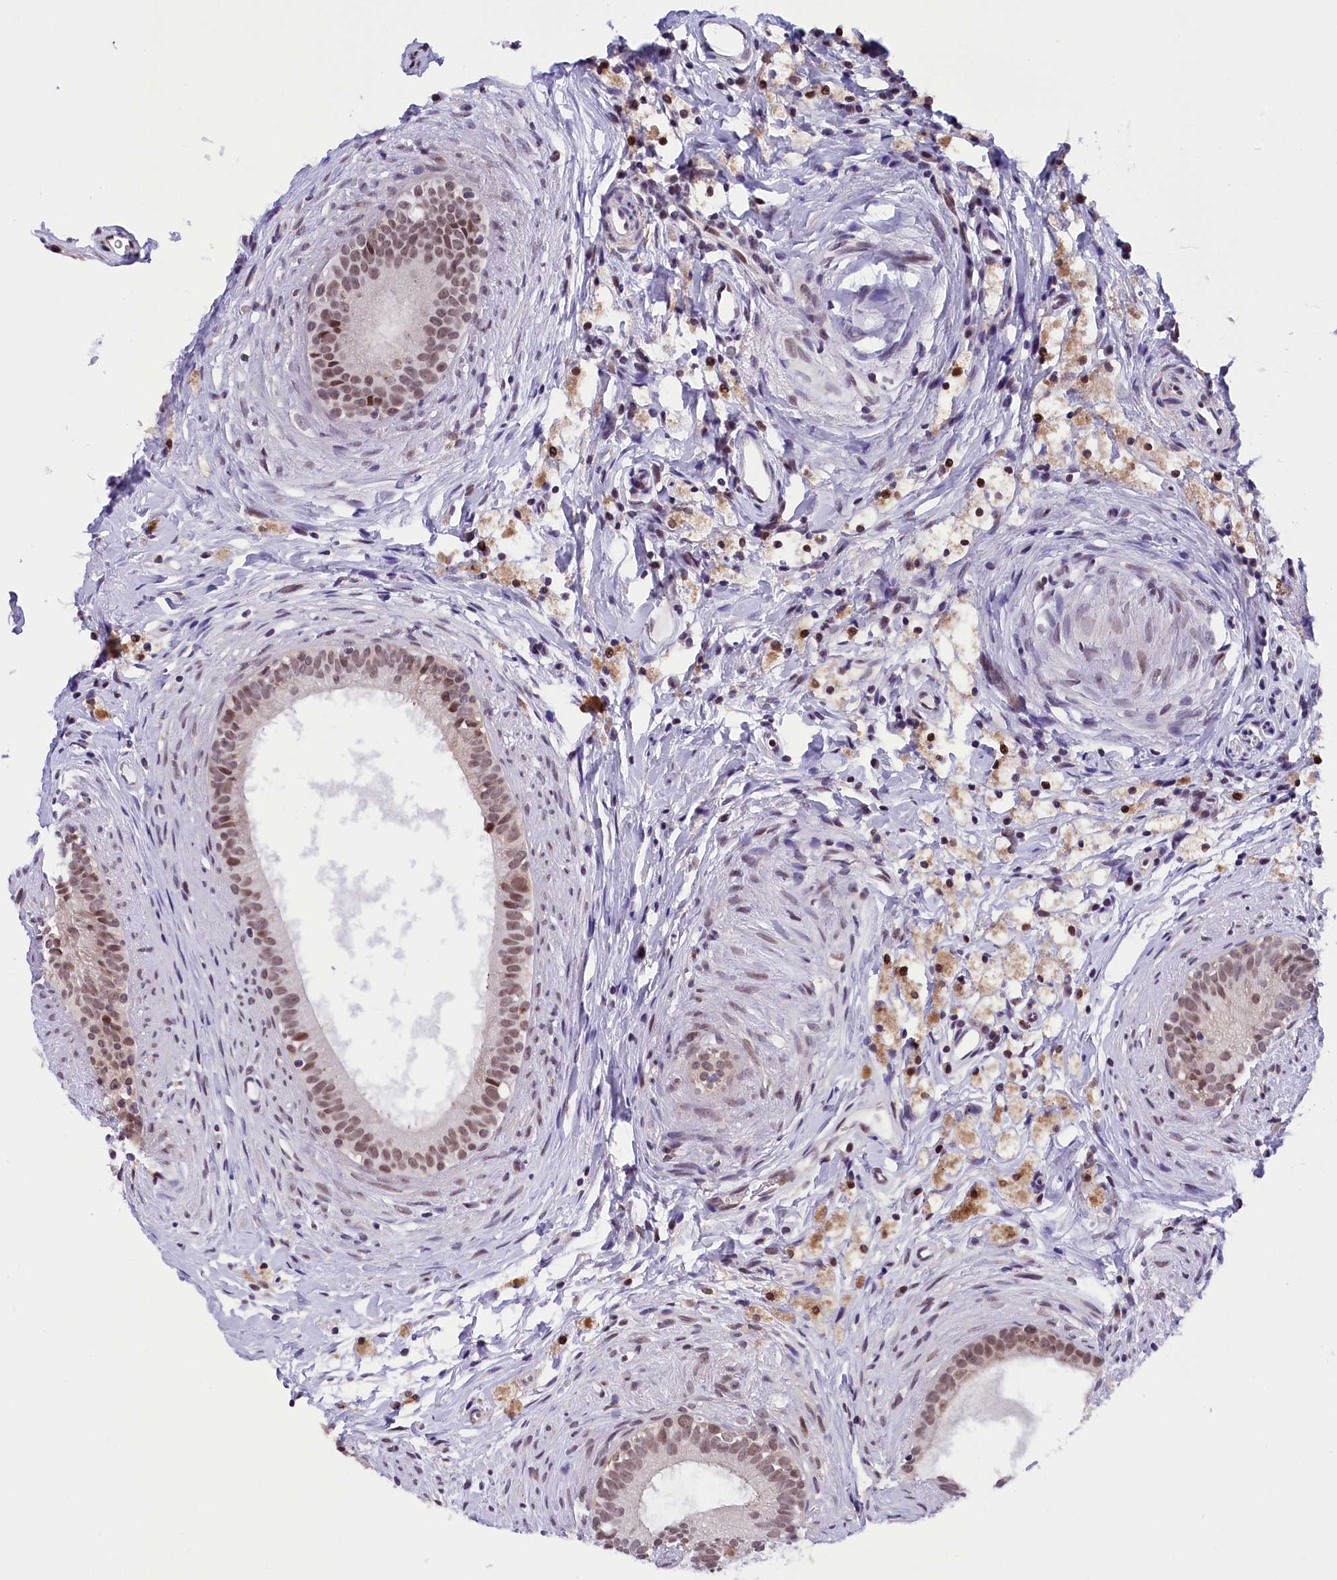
{"staining": {"intensity": "moderate", "quantity": ">75%", "location": "nuclear"}, "tissue": "epididymis", "cell_type": "Glandular cells", "image_type": "normal", "snomed": [{"axis": "morphology", "description": "Normal tissue, NOS"}, {"axis": "topography", "description": "Epididymis"}], "caption": "Protein positivity by IHC reveals moderate nuclear positivity in approximately >75% of glandular cells in unremarkable epididymis.", "gene": "CDYL2", "patient": {"sex": "male", "age": 80}}